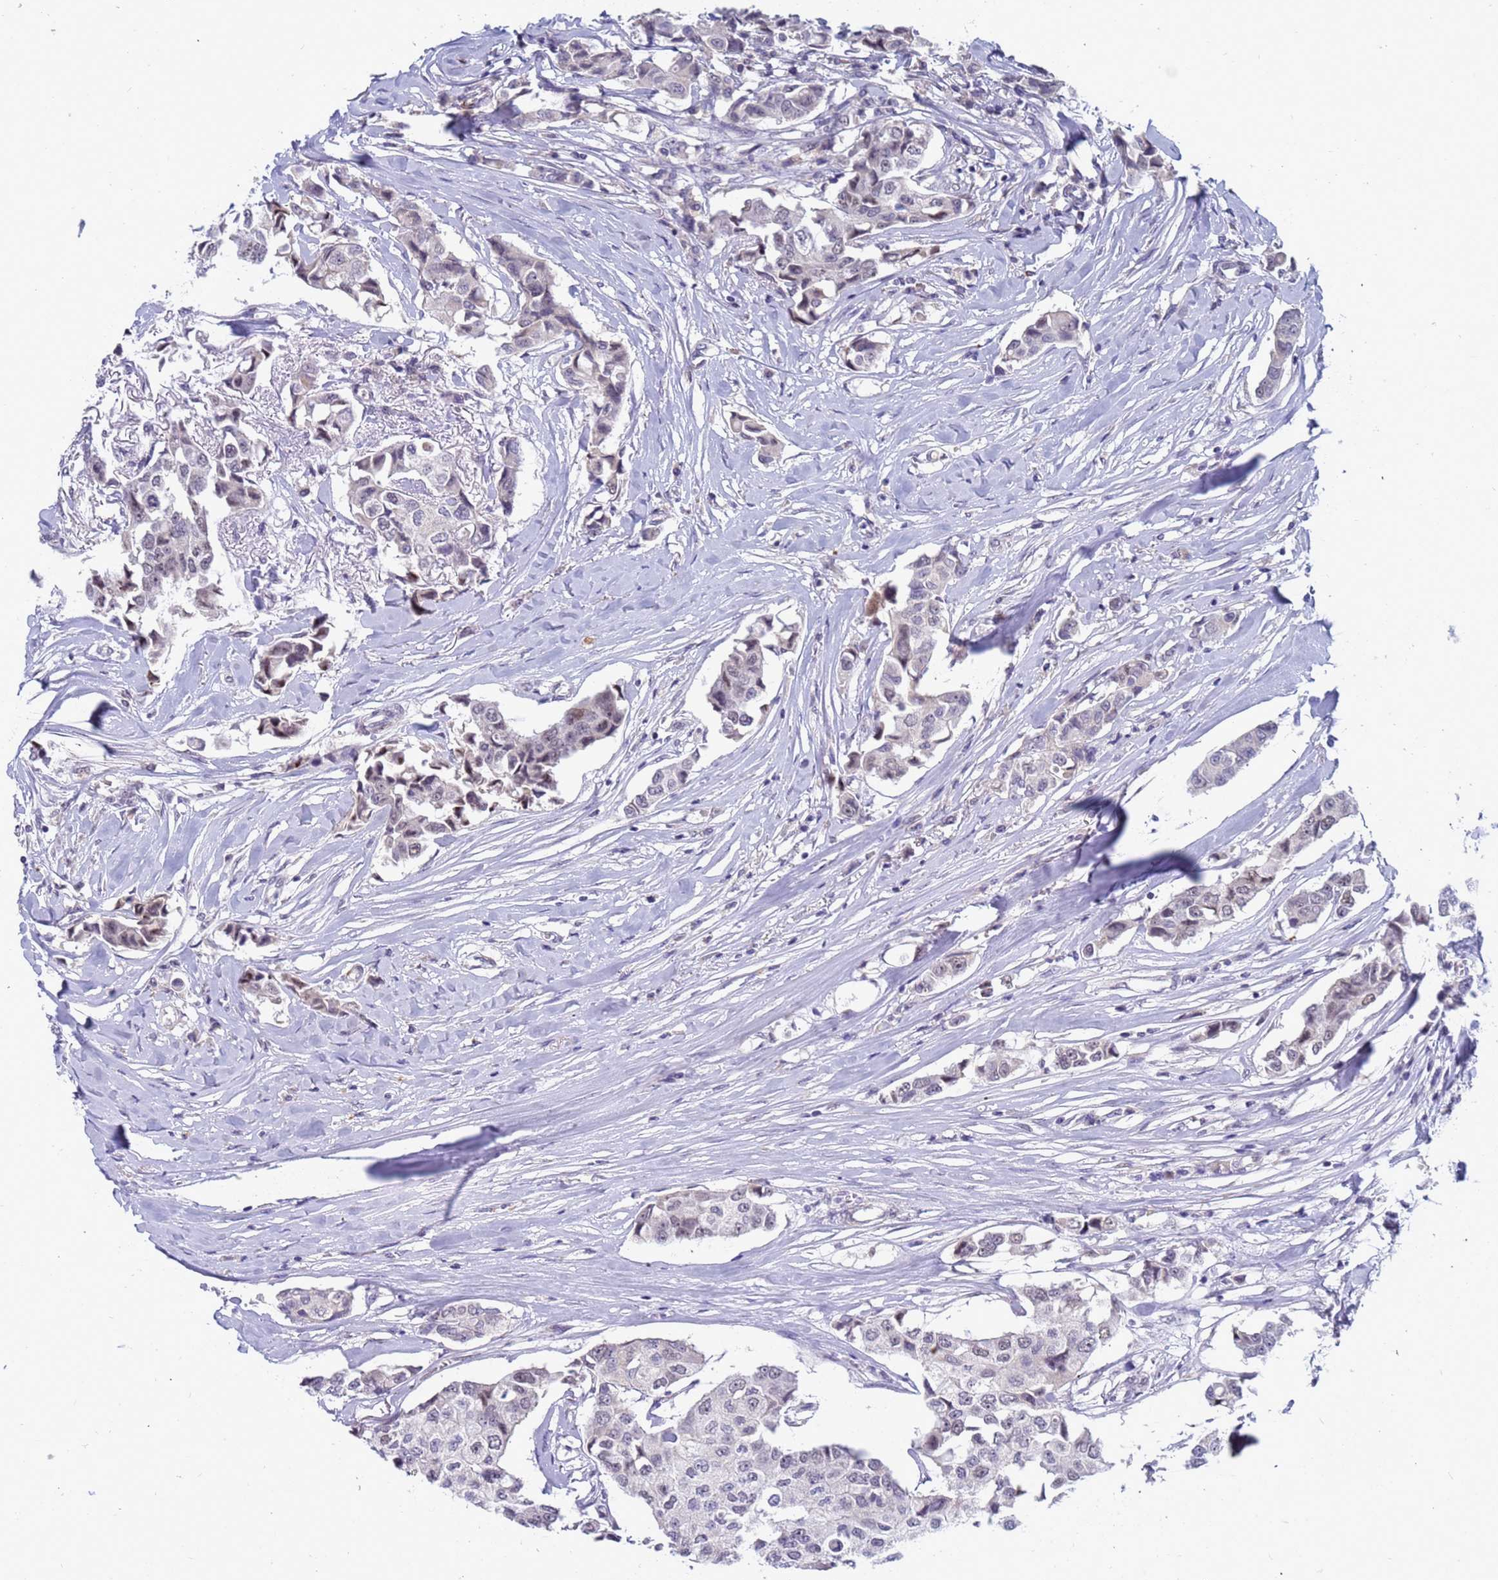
{"staining": {"intensity": "weak", "quantity": "<25%", "location": "nuclear"}, "tissue": "breast cancer", "cell_type": "Tumor cells", "image_type": "cancer", "snomed": [{"axis": "morphology", "description": "Duct carcinoma"}, {"axis": "topography", "description": "Breast"}], "caption": "Immunohistochemical staining of breast infiltrating ductal carcinoma shows no significant positivity in tumor cells.", "gene": "CXorf65", "patient": {"sex": "female", "age": 80}}